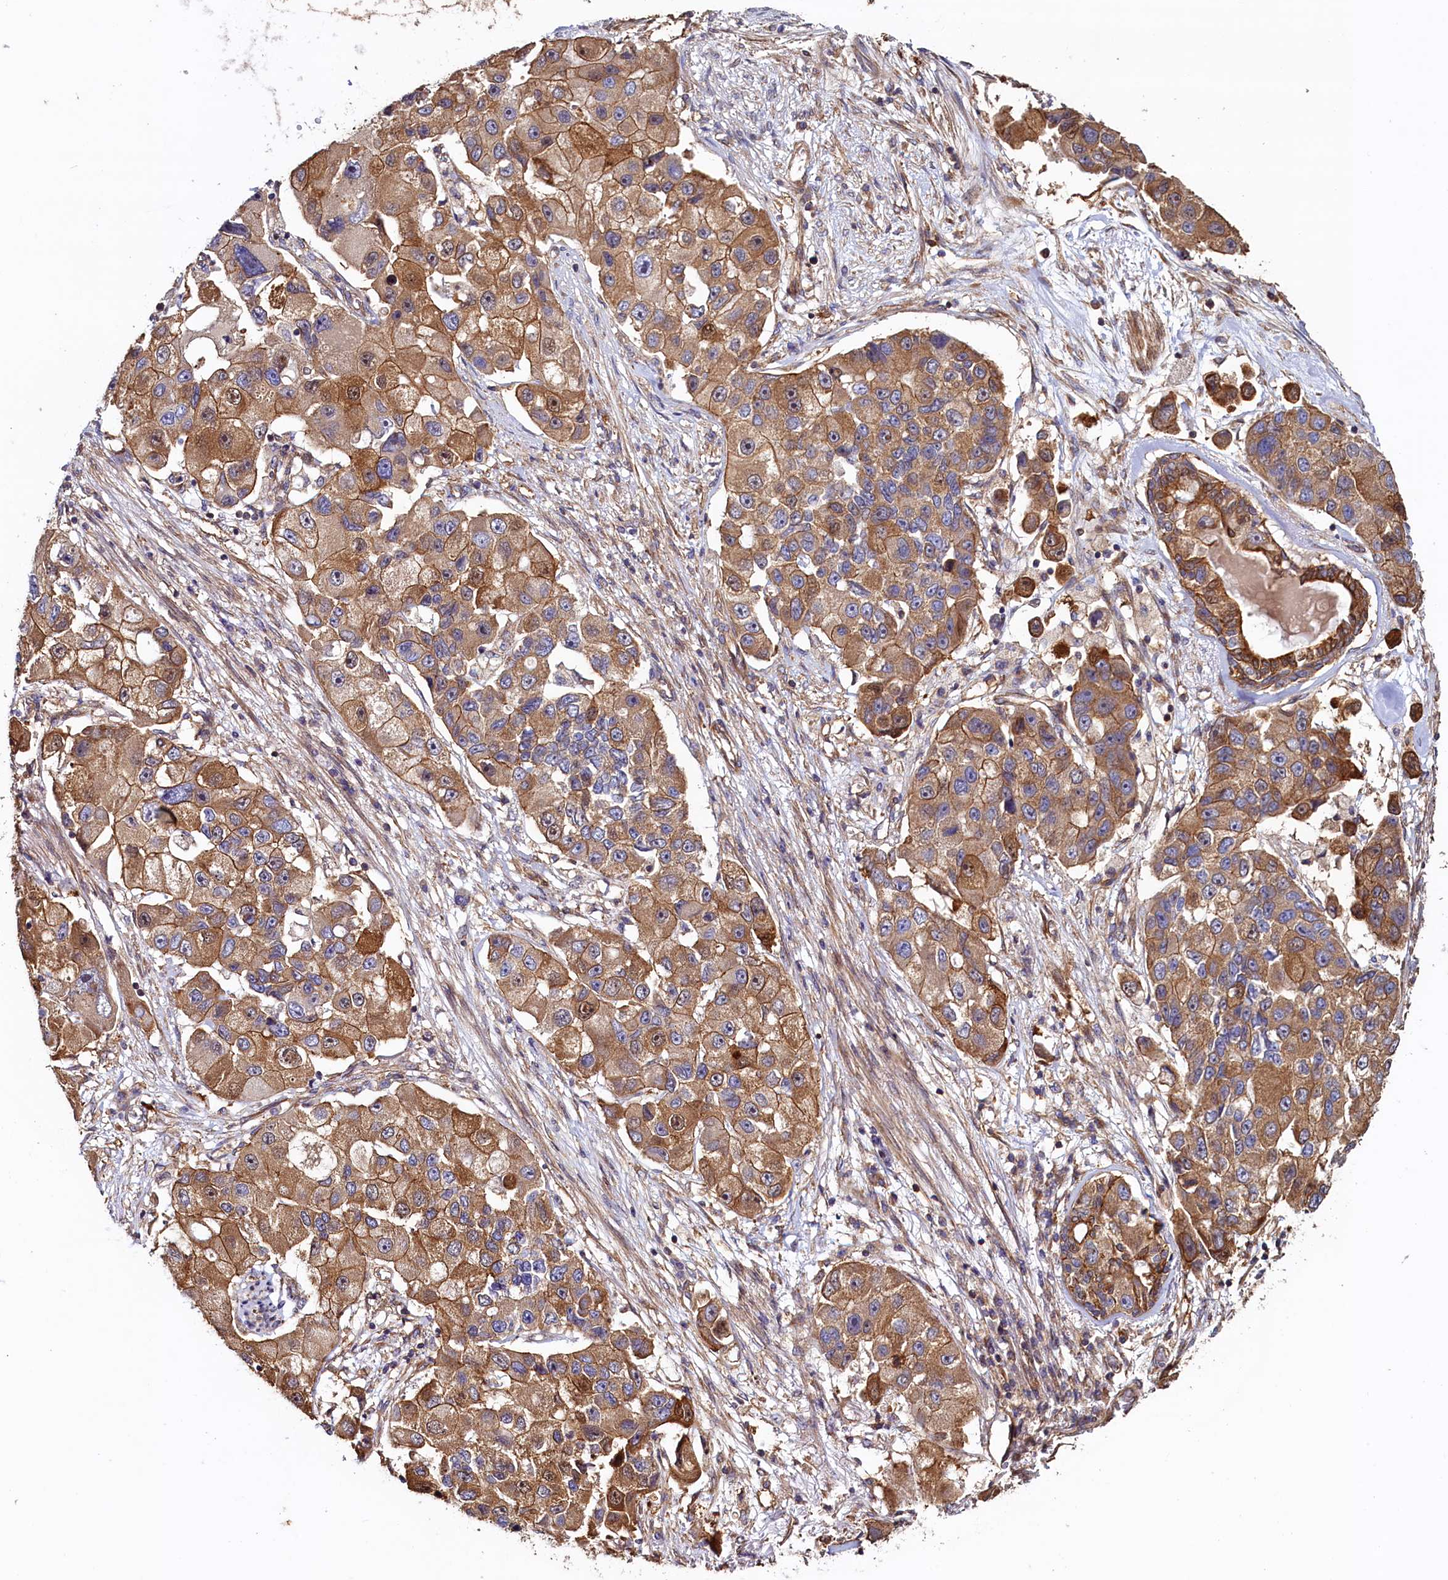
{"staining": {"intensity": "moderate", "quantity": ">75%", "location": "cytoplasmic/membranous"}, "tissue": "lung cancer", "cell_type": "Tumor cells", "image_type": "cancer", "snomed": [{"axis": "morphology", "description": "Adenocarcinoma, NOS"}, {"axis": "topography", "description": "Lung"}], "caption": "DAB (3,3'-diaminobenzidine) immunohistochemical staining of human adenocarcinoma (lung) reveals moderate cytoplasmic/membranous protein positivity in approximately >75% of tumor cells.", "gene": "ATXN2L", "patient": {"sex": "female", "age": 54}}